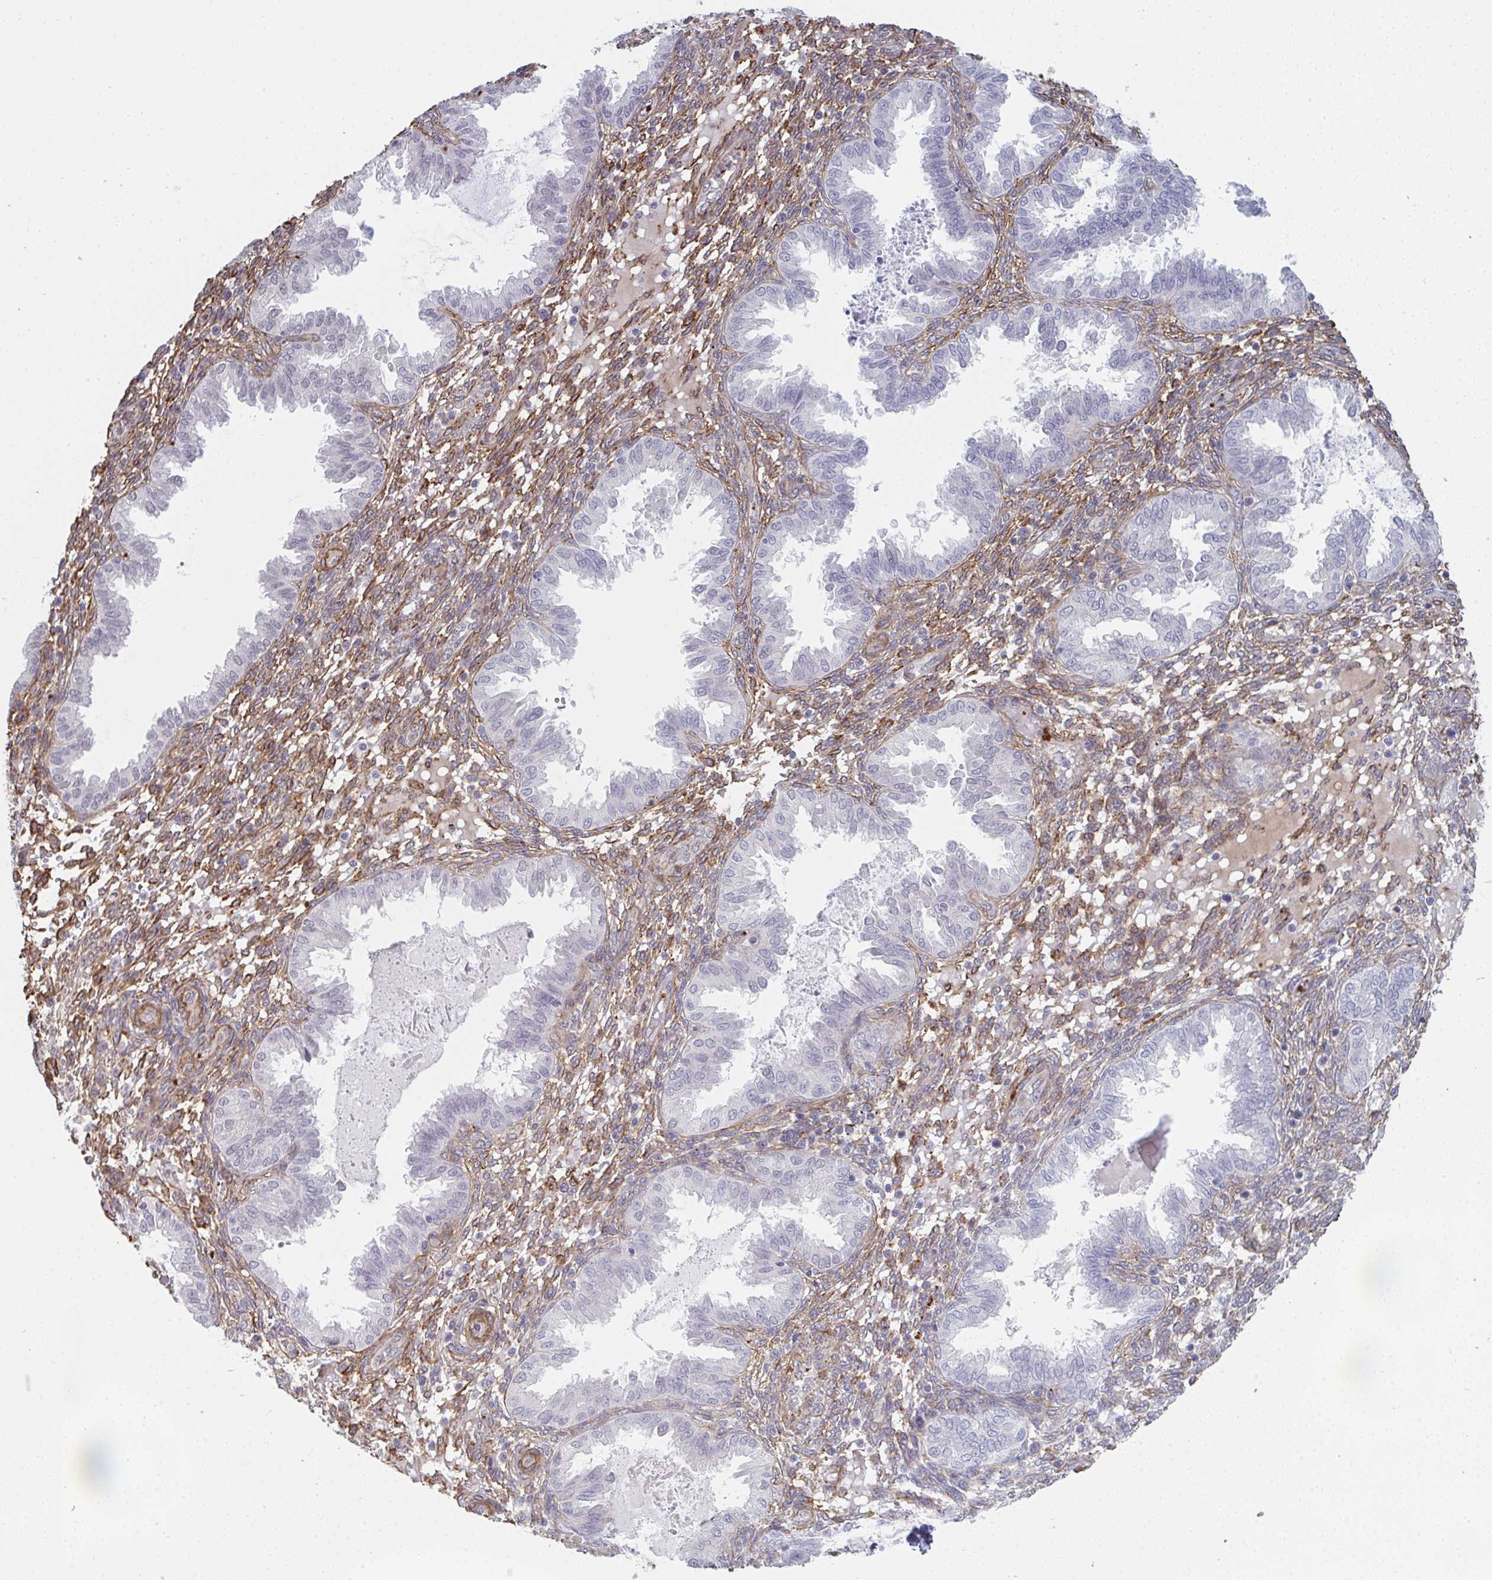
{"staining": {"intensity": "weak", "quantity": "25%-75%", "location": "cytoplasmic/membranous"}, "tissue": "endometrium", "cell_type": "Cells in endometrial stroma", "image_type": "normal", "snomed": [{"axis": "morphology", "description": "Normal tissue, NOS"}, {"axis": "topography", "description": "Endometrium"}], "caption": "Immunohistochemistry (IHC) staining of normal endometrium, which reveals low levels of weak cytoplasmic/membranous staining in about 25%-75% of cells in endometrial stroma indicating weak cytoplasmic/membranous protein staining. The staining was performed using DAB (3,3'-diaminobenzidine) (brown) for protein detection and nuclei were counterstained in hematoxylin (blue).", "gene": "NEURL4", "patient": {"sex": "female", "age": 33}}